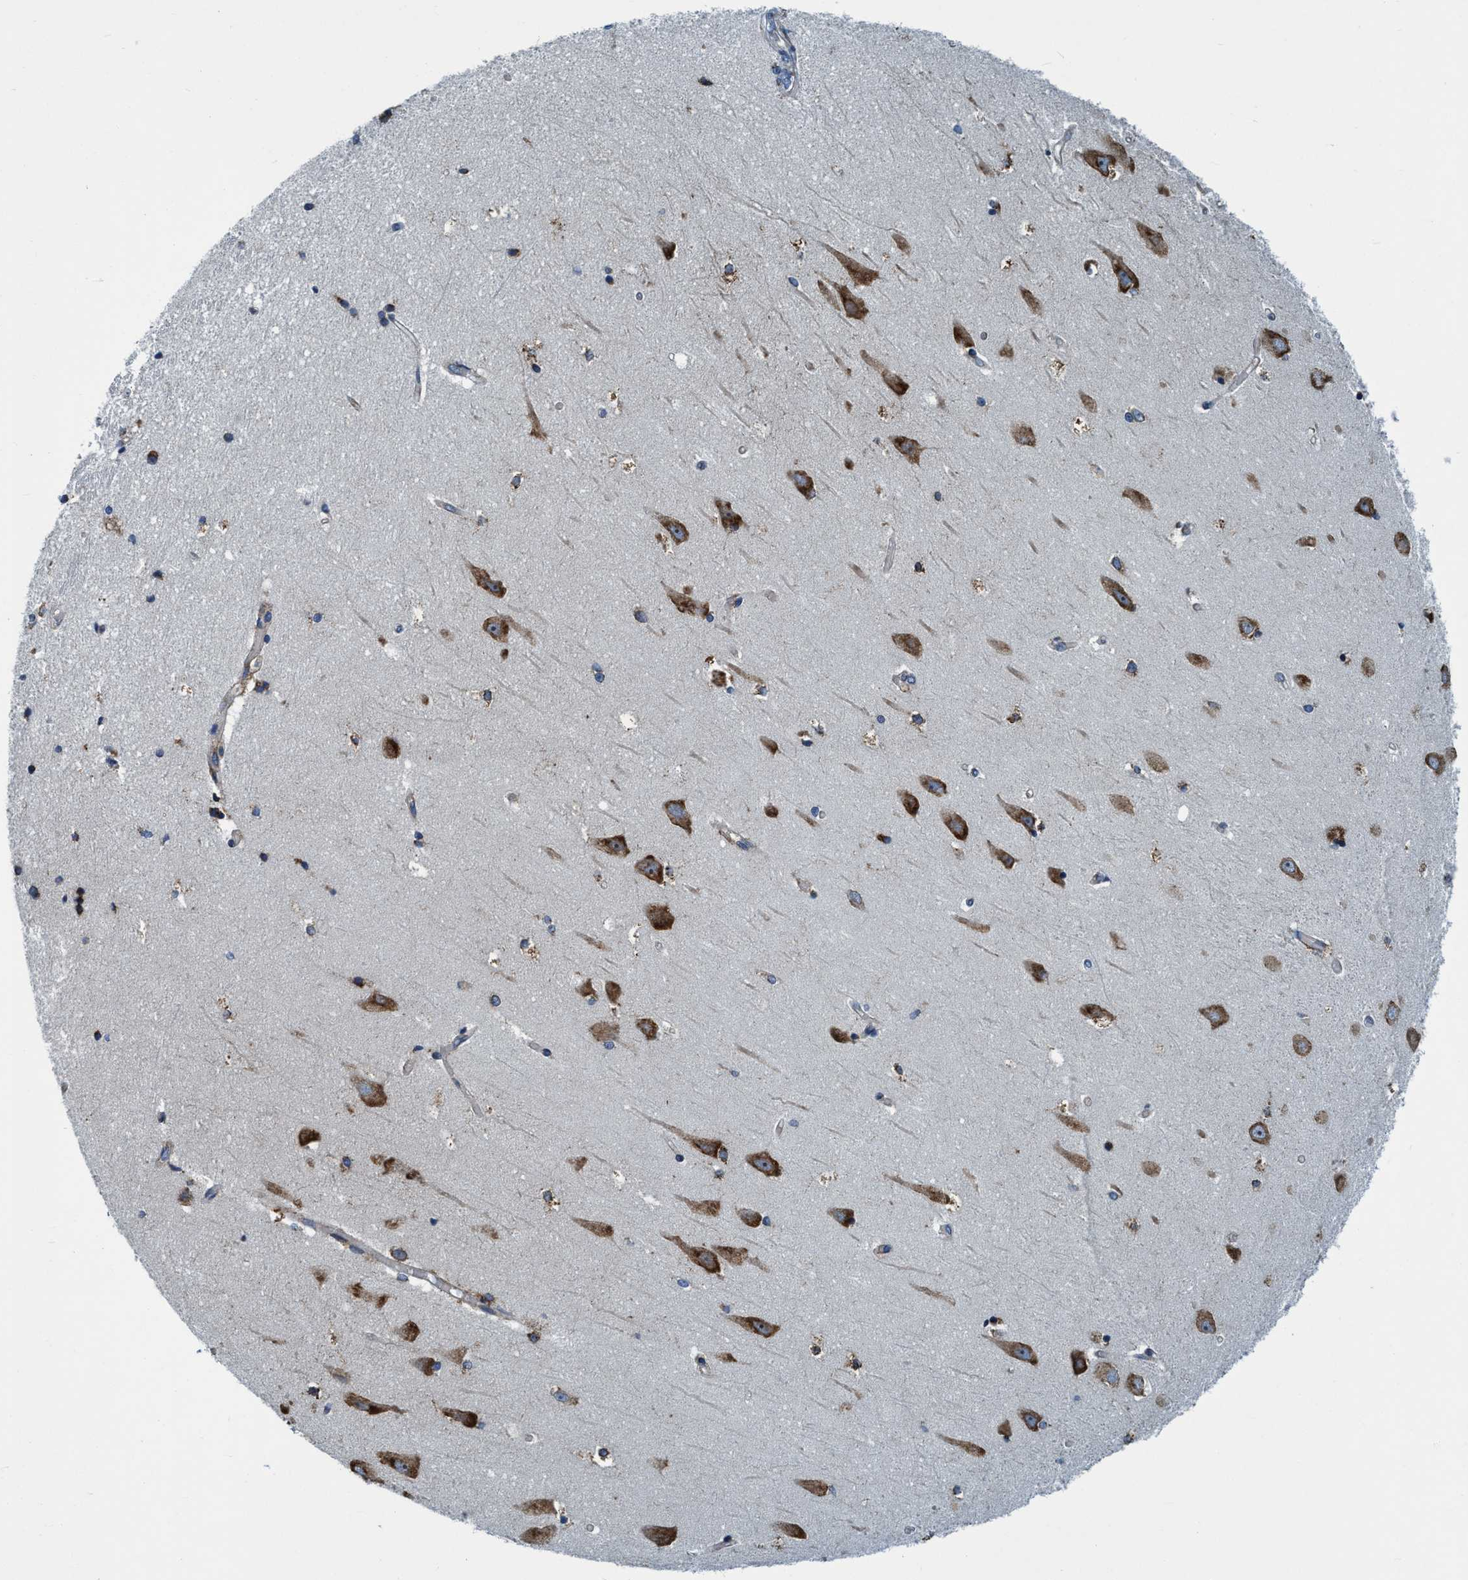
{"staining": {"intensity": "moderate", "quantity": "<25%", "location": "cytoplasmic/membranous"}, "tissue": "hippocampus", "cell_type": "Glial cells", "image_type": "normal", "snomed": [{"axis": "morphology", "description": "Normal tissue, NOS"}, {"axis": "topography", "description": "Hippocampus"}], "caption": "Immunohistochemical staining of benign hippocampus demonstrates <25% levels of moderate cytoplasmic/membranous protein positivity in about <25% of glial cells.", "gene": "ARMC9", "patient": {"sex": "male", "age": 45}}